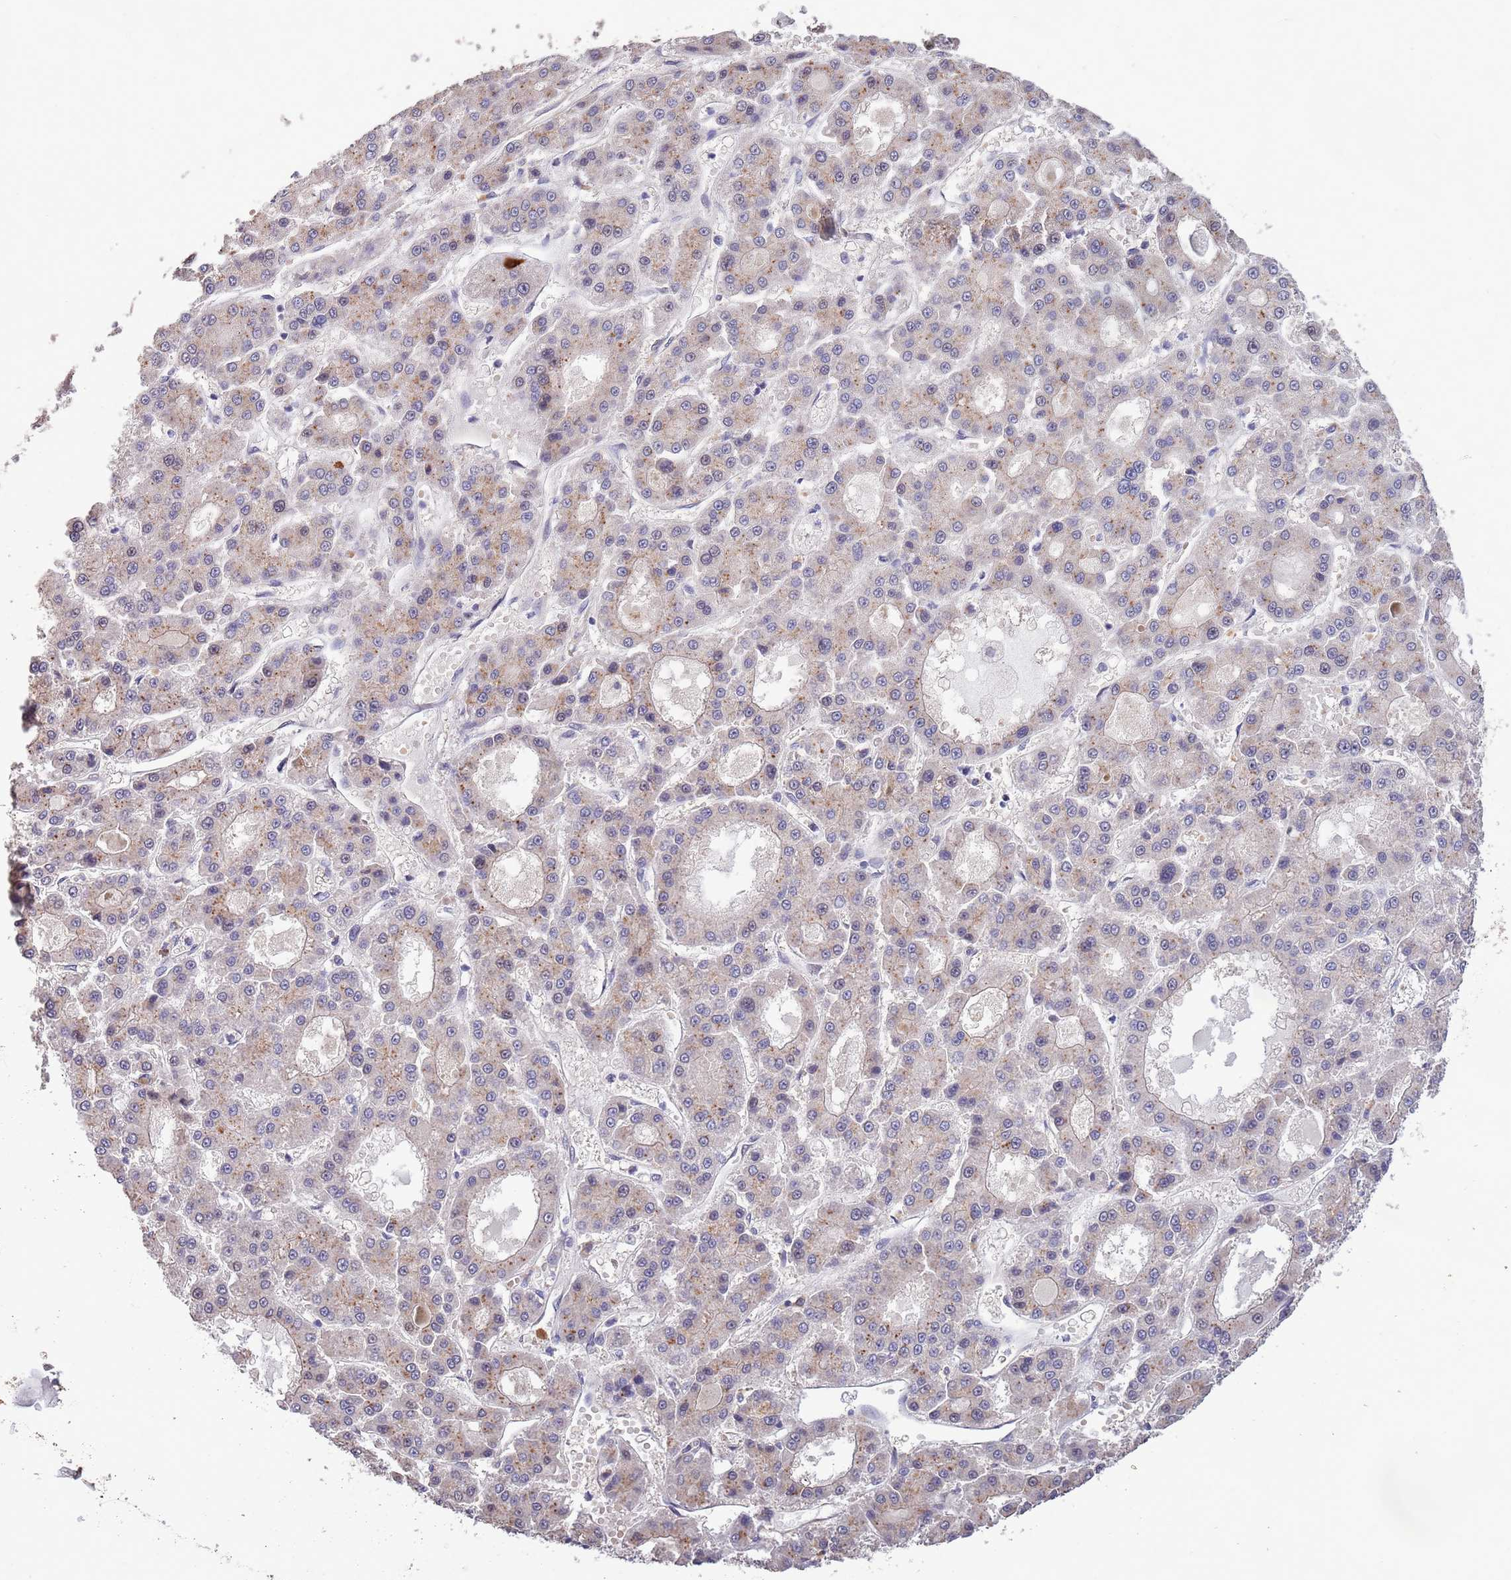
{"staining": {"intensity": "weak", "quantity": "<25%", "location": "cytoplasmic/membranous"}, "tissue": "liver cancer", "cell_type": "Tumor cells", "image_type": "cancer", "snomed": [{"axis": "morphology", "description": "Carcinoma, Hepatocellular, NOS"}, {"axis": "topography", "description": "Liver"}], "caption": "Immunohistochemistry of human liver cancer exhibits no expression in tumor cells.", "gene": "MARVELD2", "patient": {"sex": "male", "age": 70}}